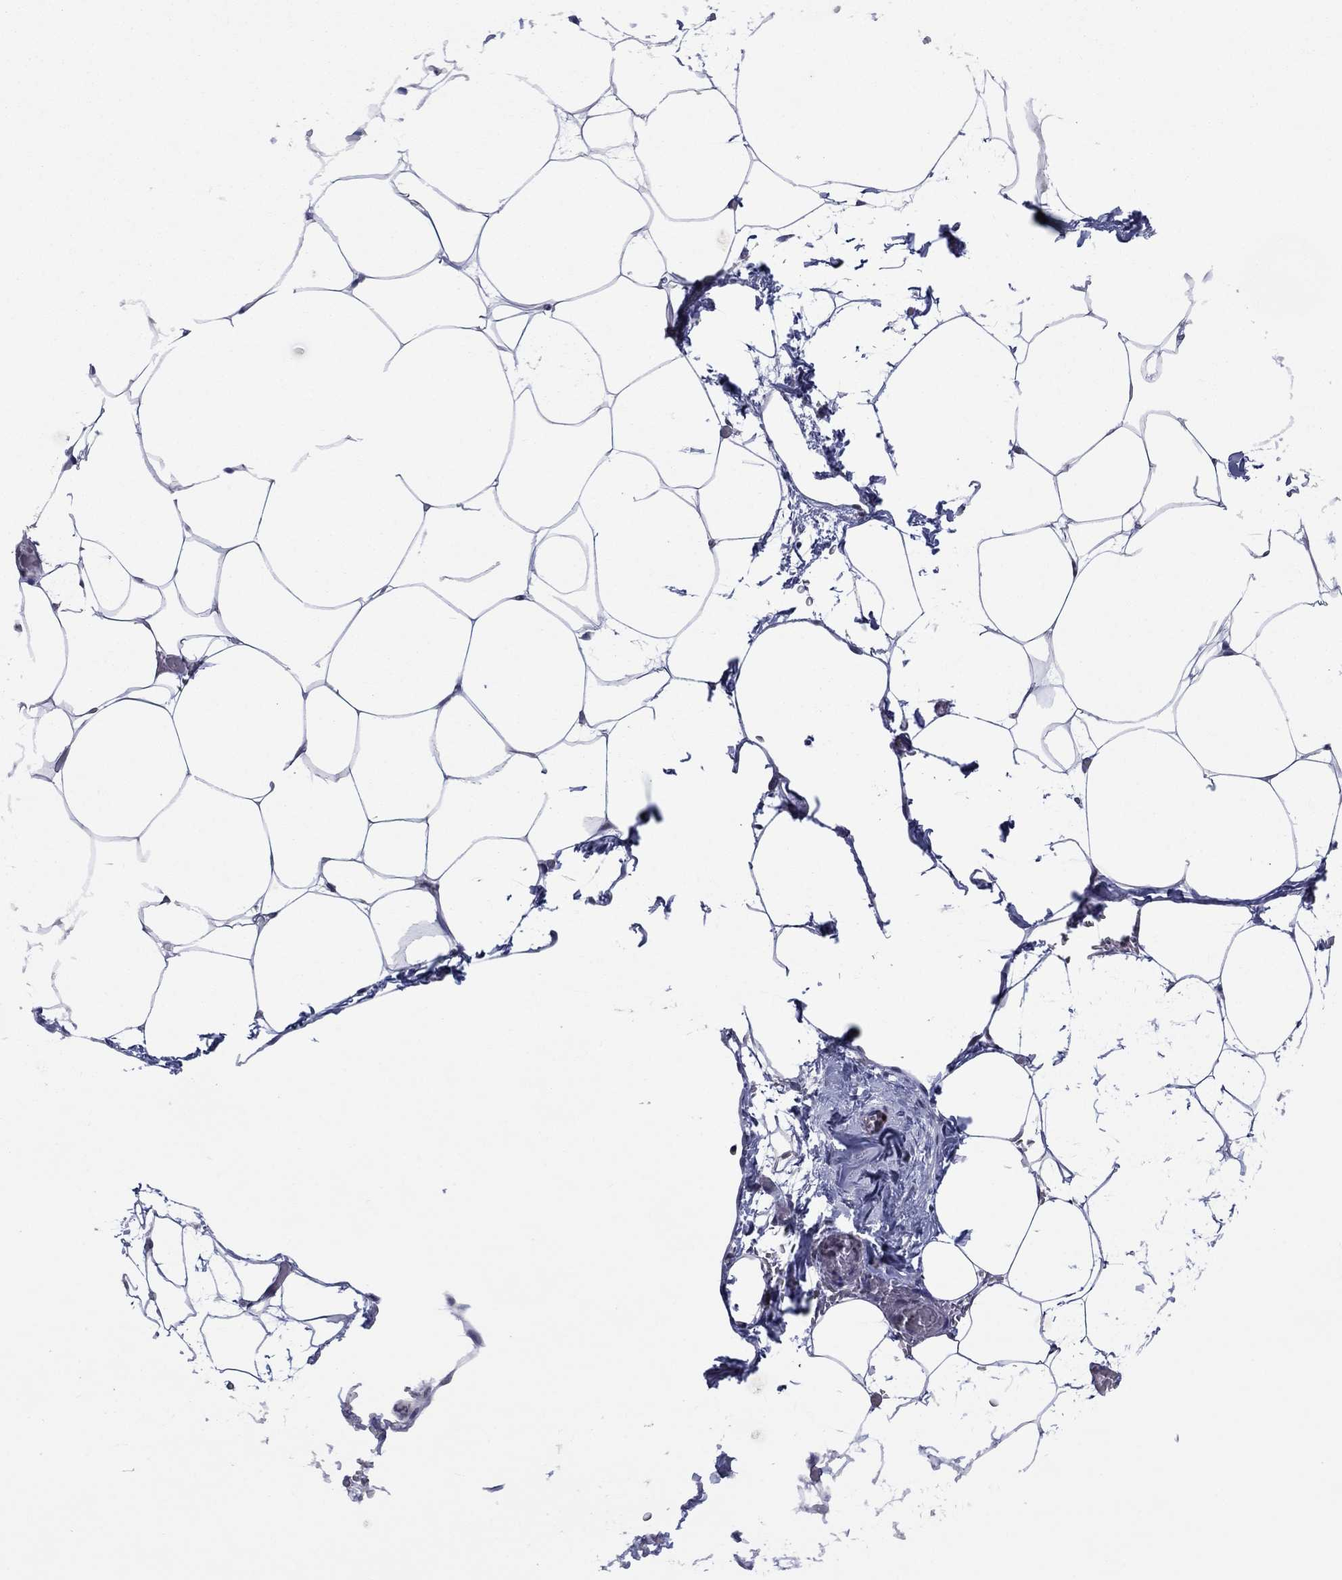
{"staining": {"intensity": "negative", "quantity": "none", "location": "none"}, "tissue": "adipose tissue", "cell_type": "Adipocytes", "image_type": "normal", "snomed": [{"axis": "morphology", "description": "Normal tissue, NOS"}, {"axis": "topography", "description": "Adipose tissue"}], "caption": "The image demonstrates no significant expression in adipocytes of adipose tissue.", "gene": "TYMS", "patient": {"sex": "male", "age": 57}}